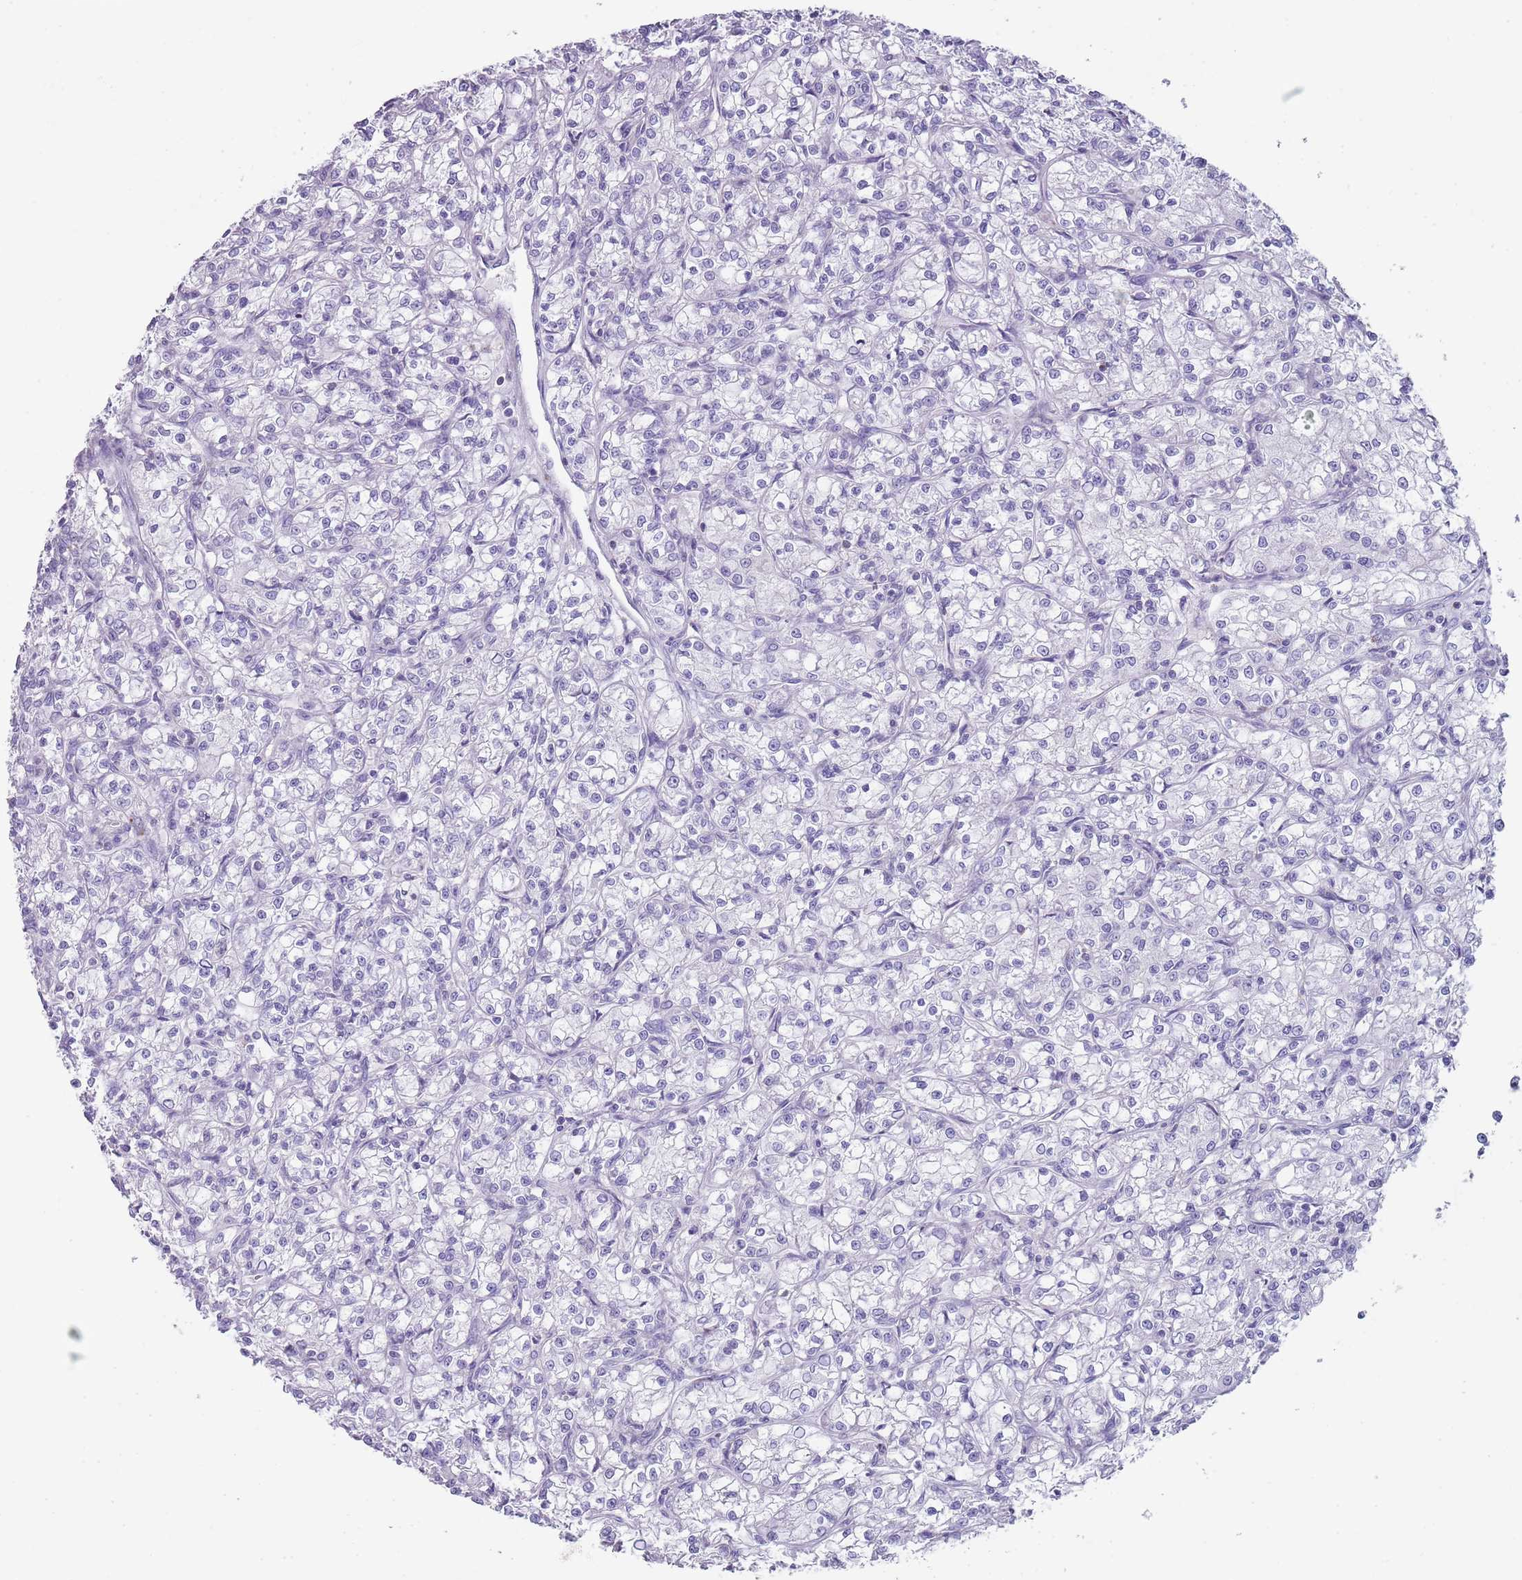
{"staining": {"intensity": "negative", "quantity": "none", "location": "none"}, "tissue": "renal cancer", "cell_type": "Tumor cells", "image_type": "cancer", "snomed": [{"axis": "morphology", "description": "Adenocarcinoma, NOS"}, {"axis": "topography", "description": "Kidney"}], "caption": "Tumor cells are negative for brown protein staining in renal cancer (adenocarcinoma). (Immunohistochemistry, brightfield microscopy, high magnification).", "gene": "NBPF20", "patient": {"sex": "female", "age": 59}}